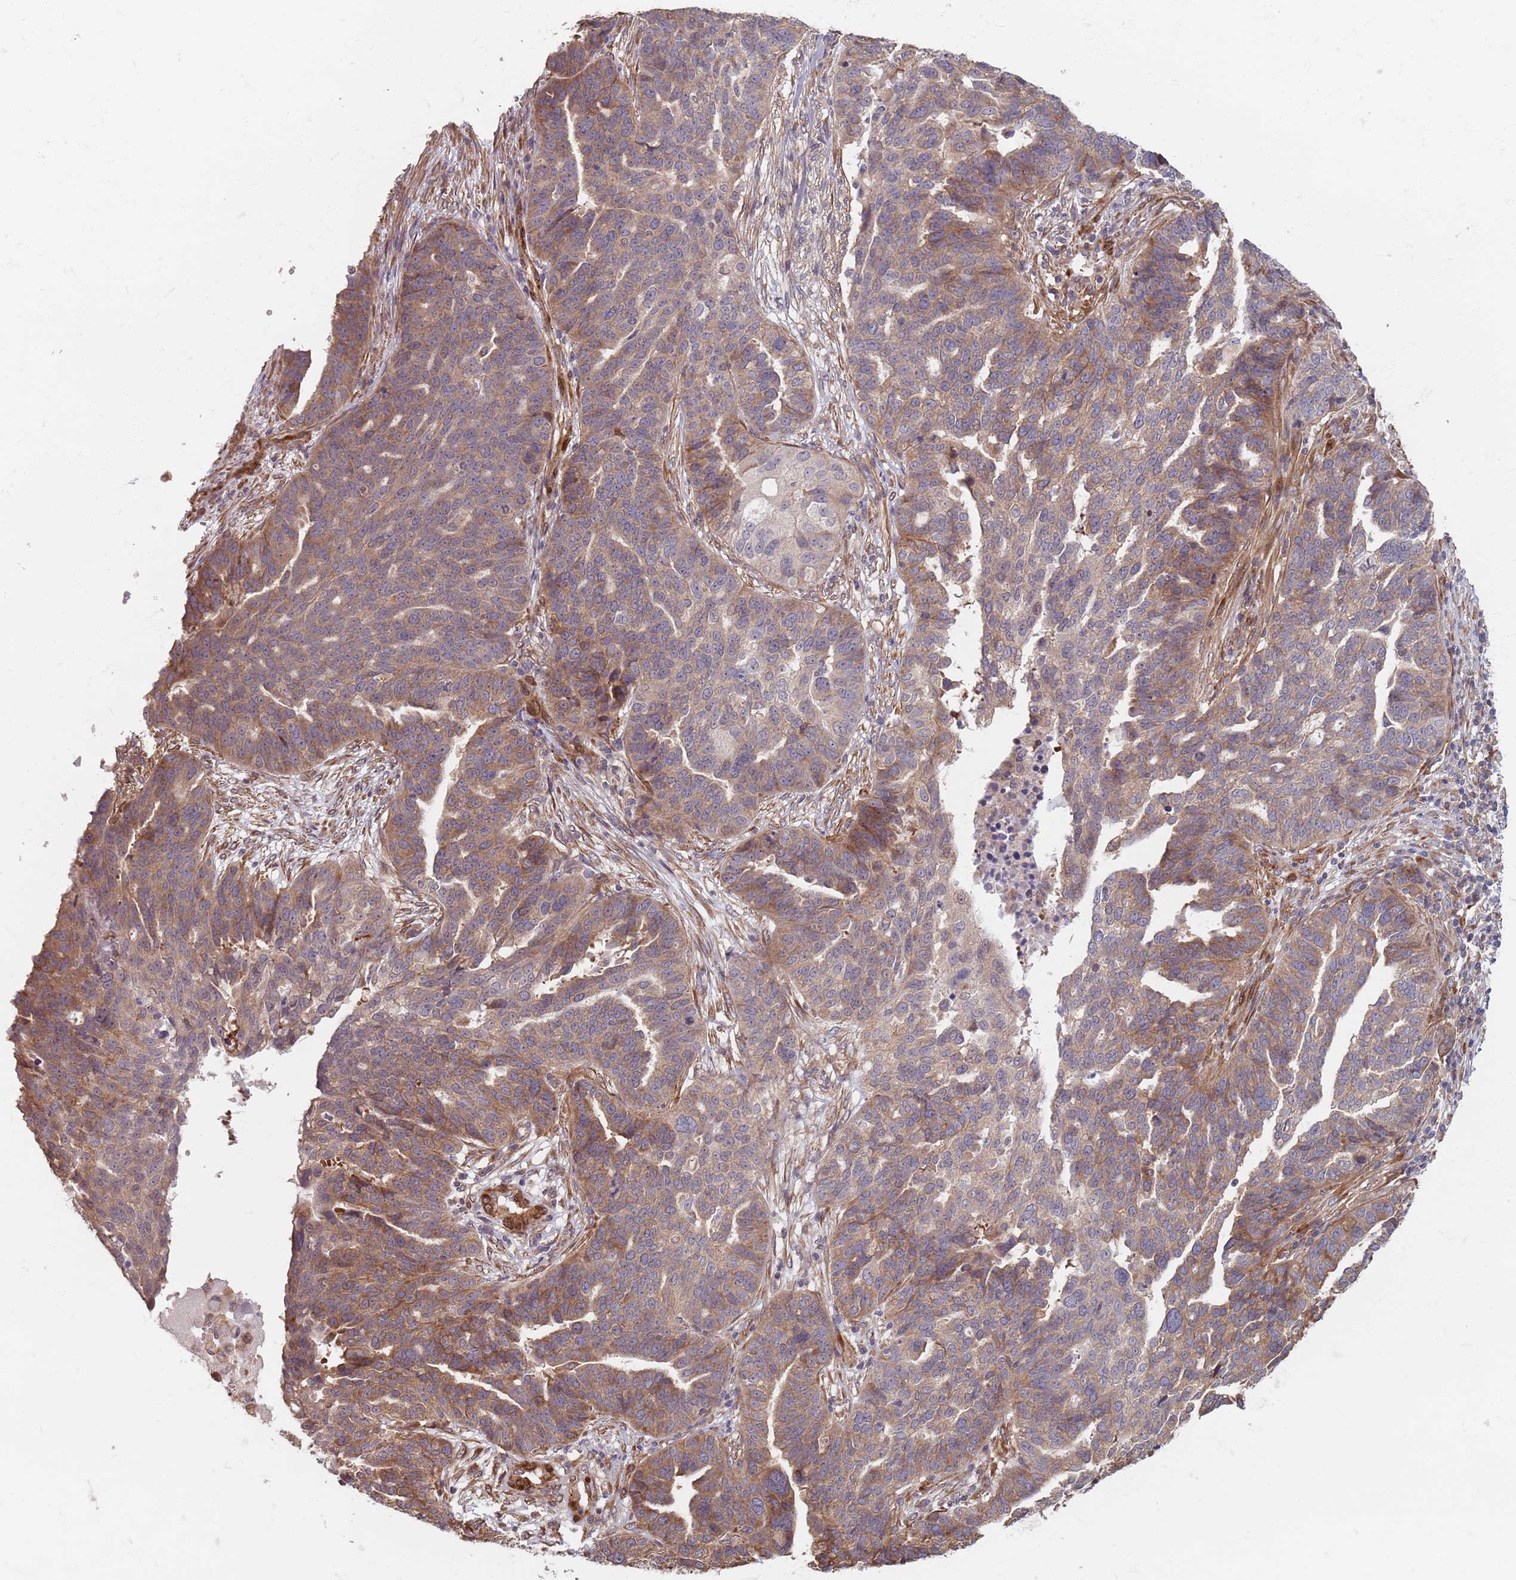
{"staining": {"intensity": "moderate", "quantity": ">75%", "location": "cytoplasmic/membranous"}, "tissue": "ovarian cancer", "cell_type": "Tumor cells", "image_type": "cancer", "snomed": [{"axis": "morphology", "description": "Cystadenocarcinoma, serous, NOS"}, {"axis": "topography", "description": "Ovary"}], "caption": "Ovarian cancer (serous cystadenocarcinoma) stained with immunohistochemistry reveals moderate cytoplasmic/membranous expression in about >75% of tumor cells.", "gene": "NOTCH3", "patient": {"sex": "female", "age": 59}}